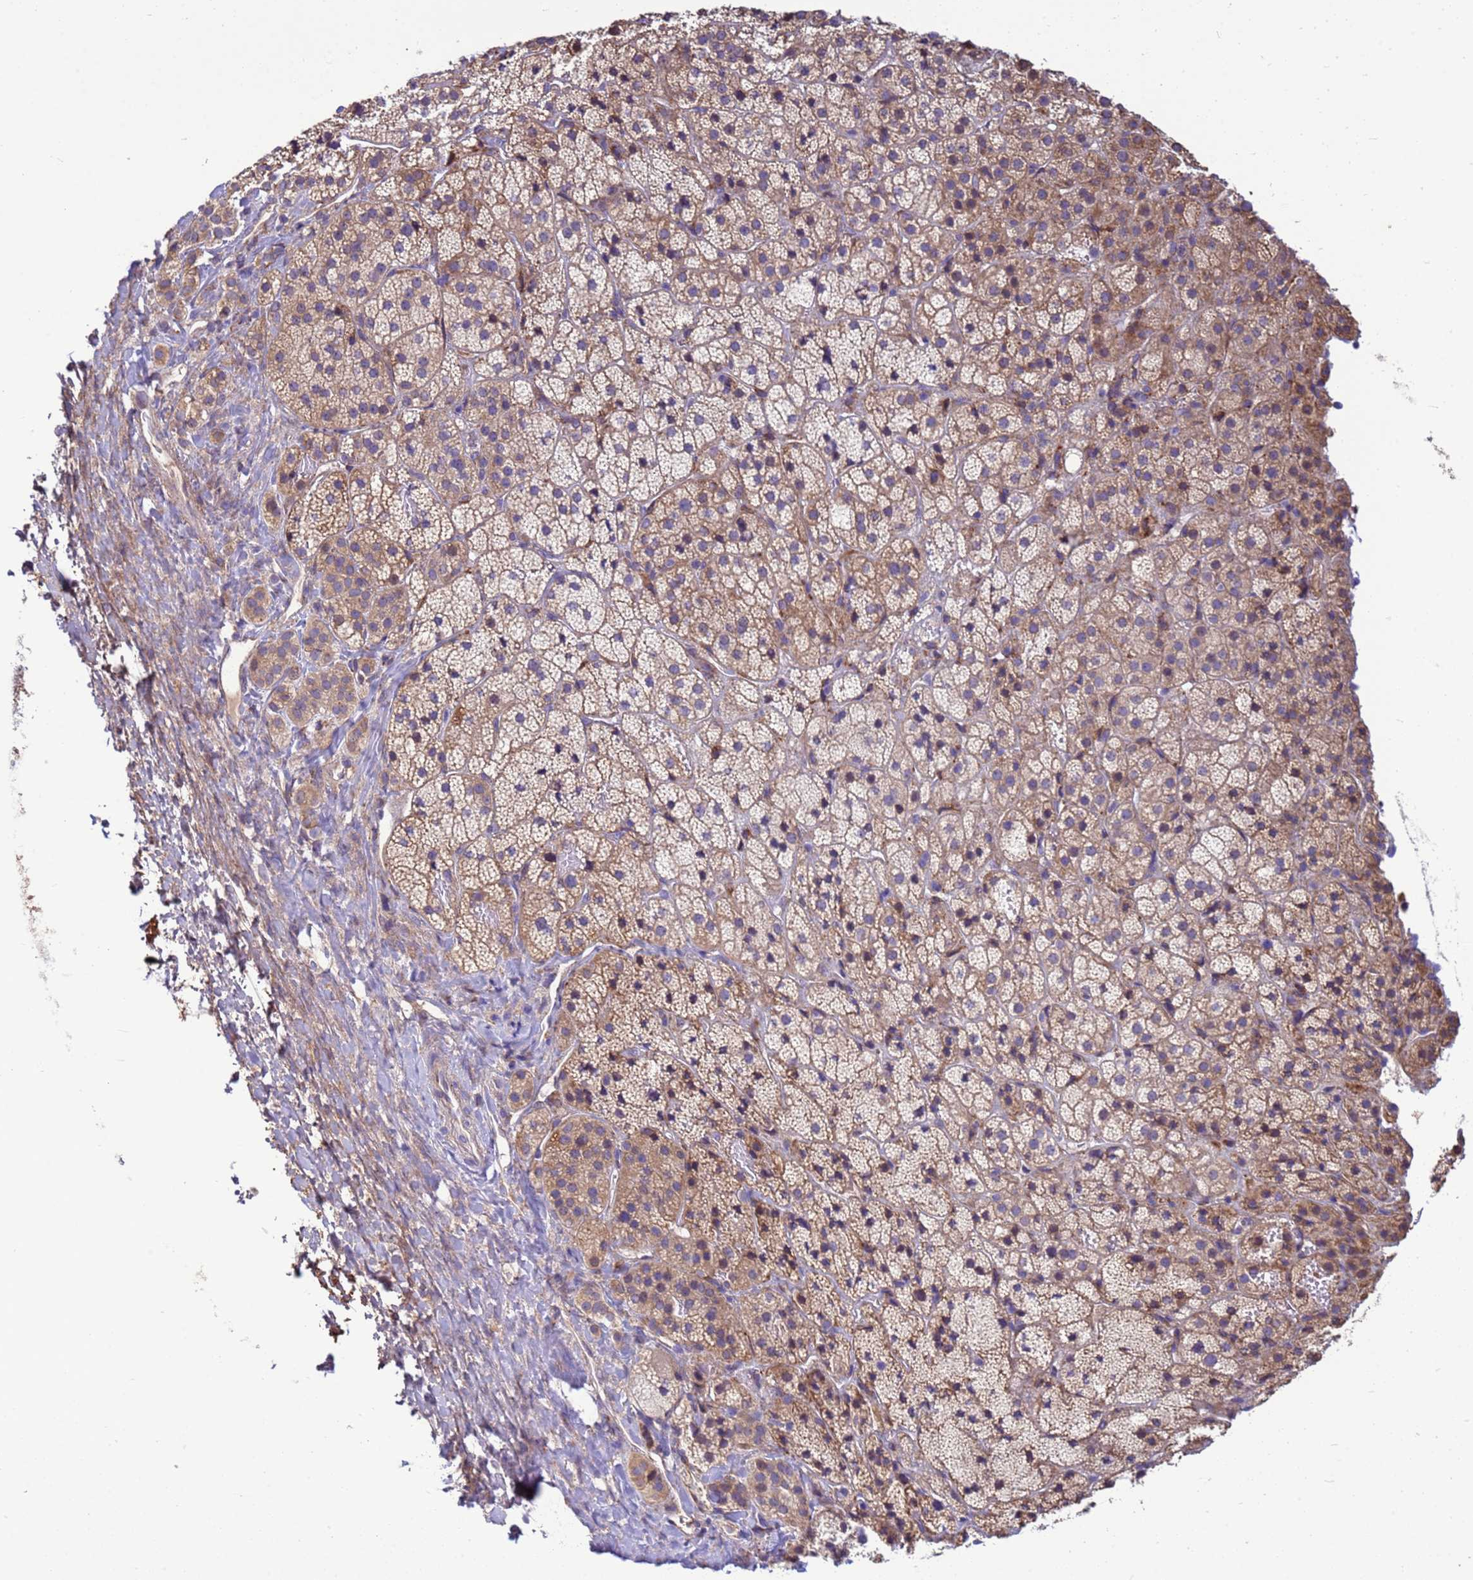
{"staining": {"intensity": "moderate", "quantity": "25%-75%", "location": "cytoplasmic/membranous"}, "tissue": "adrenal gland", "cell_type": "Glandular cells", "image_type": "normal", "snomed": [{"axis": "morphology", "description": "Normal tissue, NOS"}, {"axis": "topography", "description": "Adrenal gland"}], "caption": "Normal adrenal gland displays moderate cytoplasmic/membranous positivity in approximately 25%-75% of glandular cells, visualized by immunohistochemistry. (Stains: DAB in brown, nuclei in blue, Microscopy: brightfield microscopy at high magnification).", "gene": "THAP5", "patient": {"sex": "female", "age": 70}}